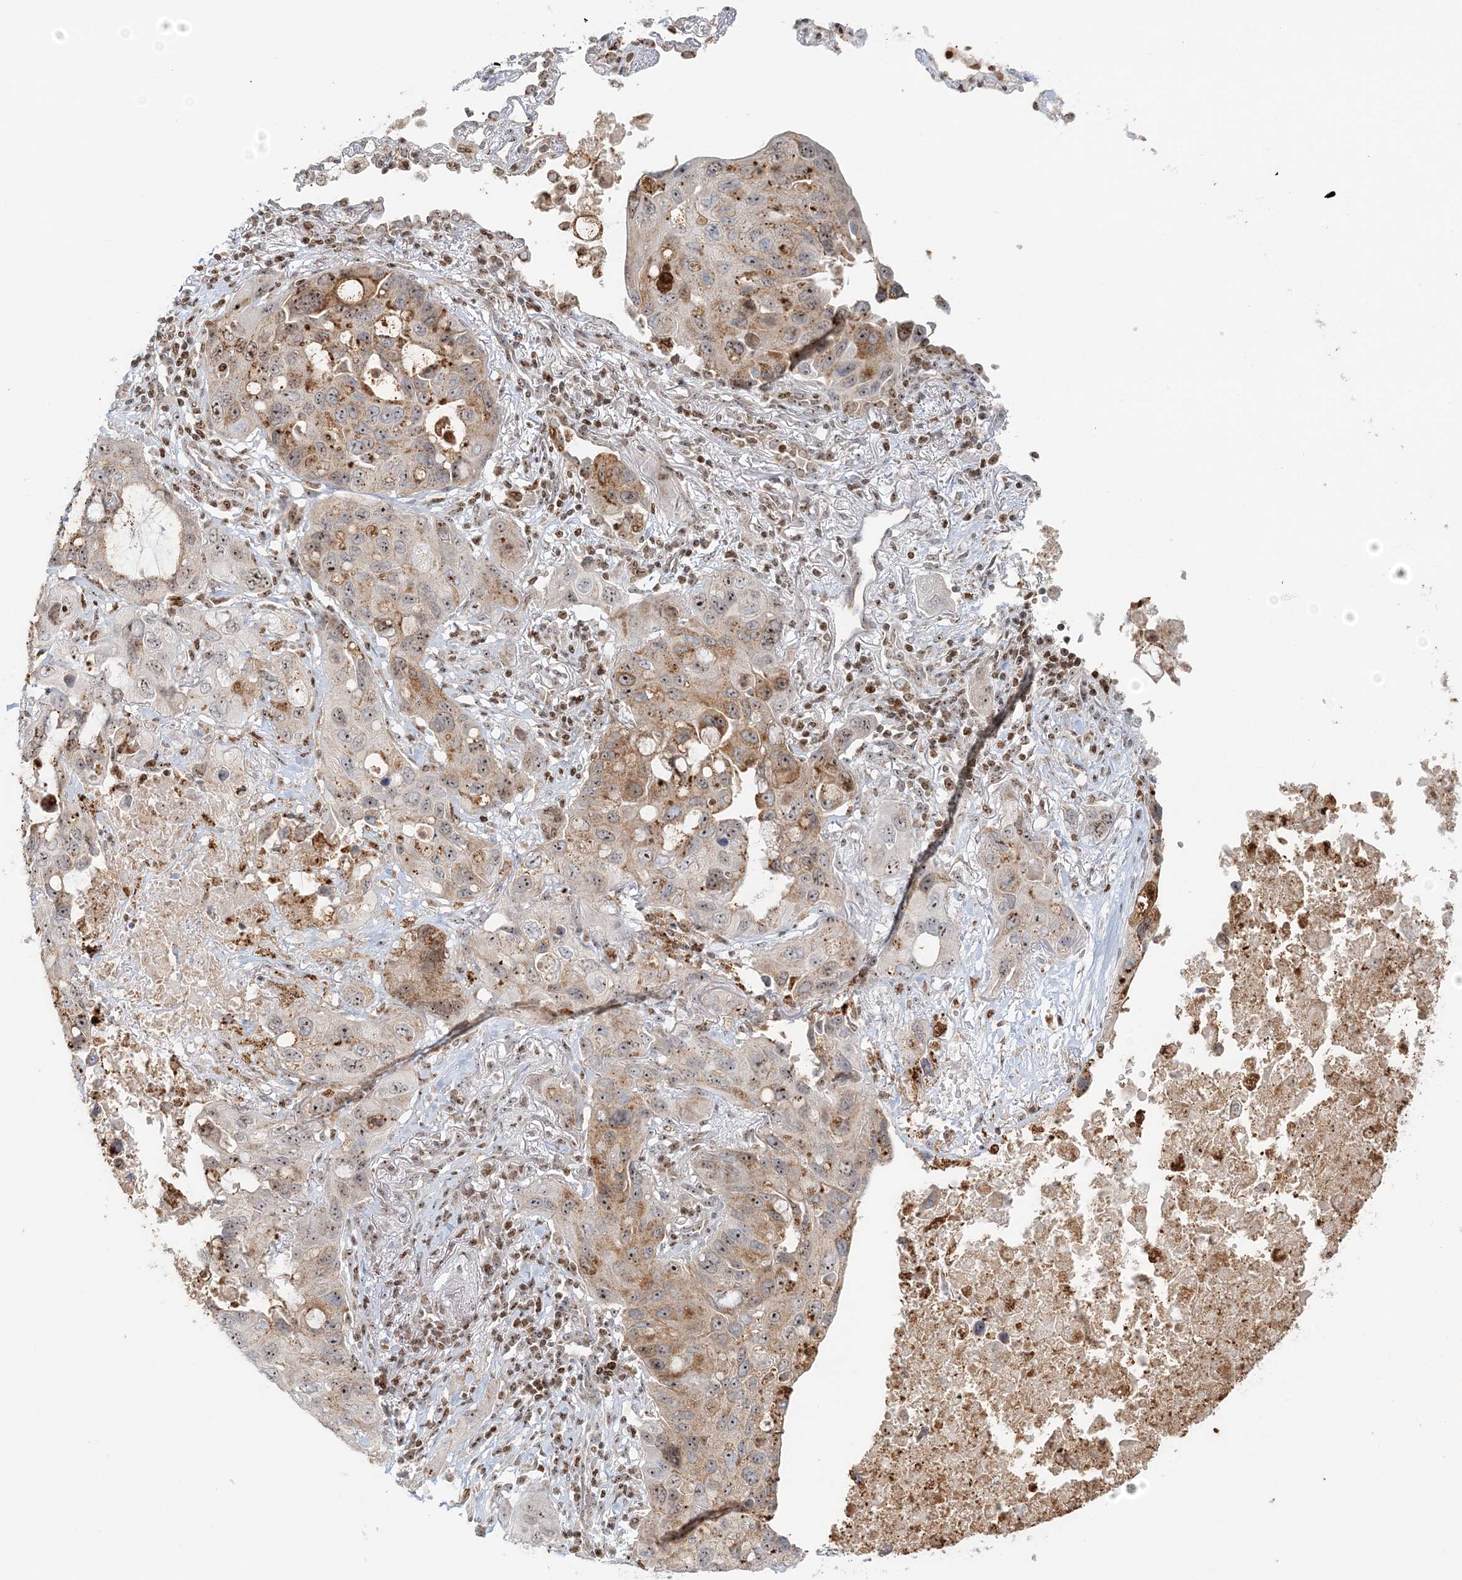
{"staining": {"intensity": "moderate", "quantity": ">75%", "location": "nuclear"}, "tissue": "lung cancer", "cell_type": "Tumor cells", "image_type": "cancer", "snomed": [{"axis": "morphology", "description": "Squamous cell carcinoma, NOS"}, {"axis": "topography", "description": "Lung"}], "caption": "DAB immunohistochemical staining of lung cancer displays moderate nuclear protein expression in approximately >75% of tumor cells.", "gene": "UBE2F", "patient": {"sex": "female", "age": 73}}